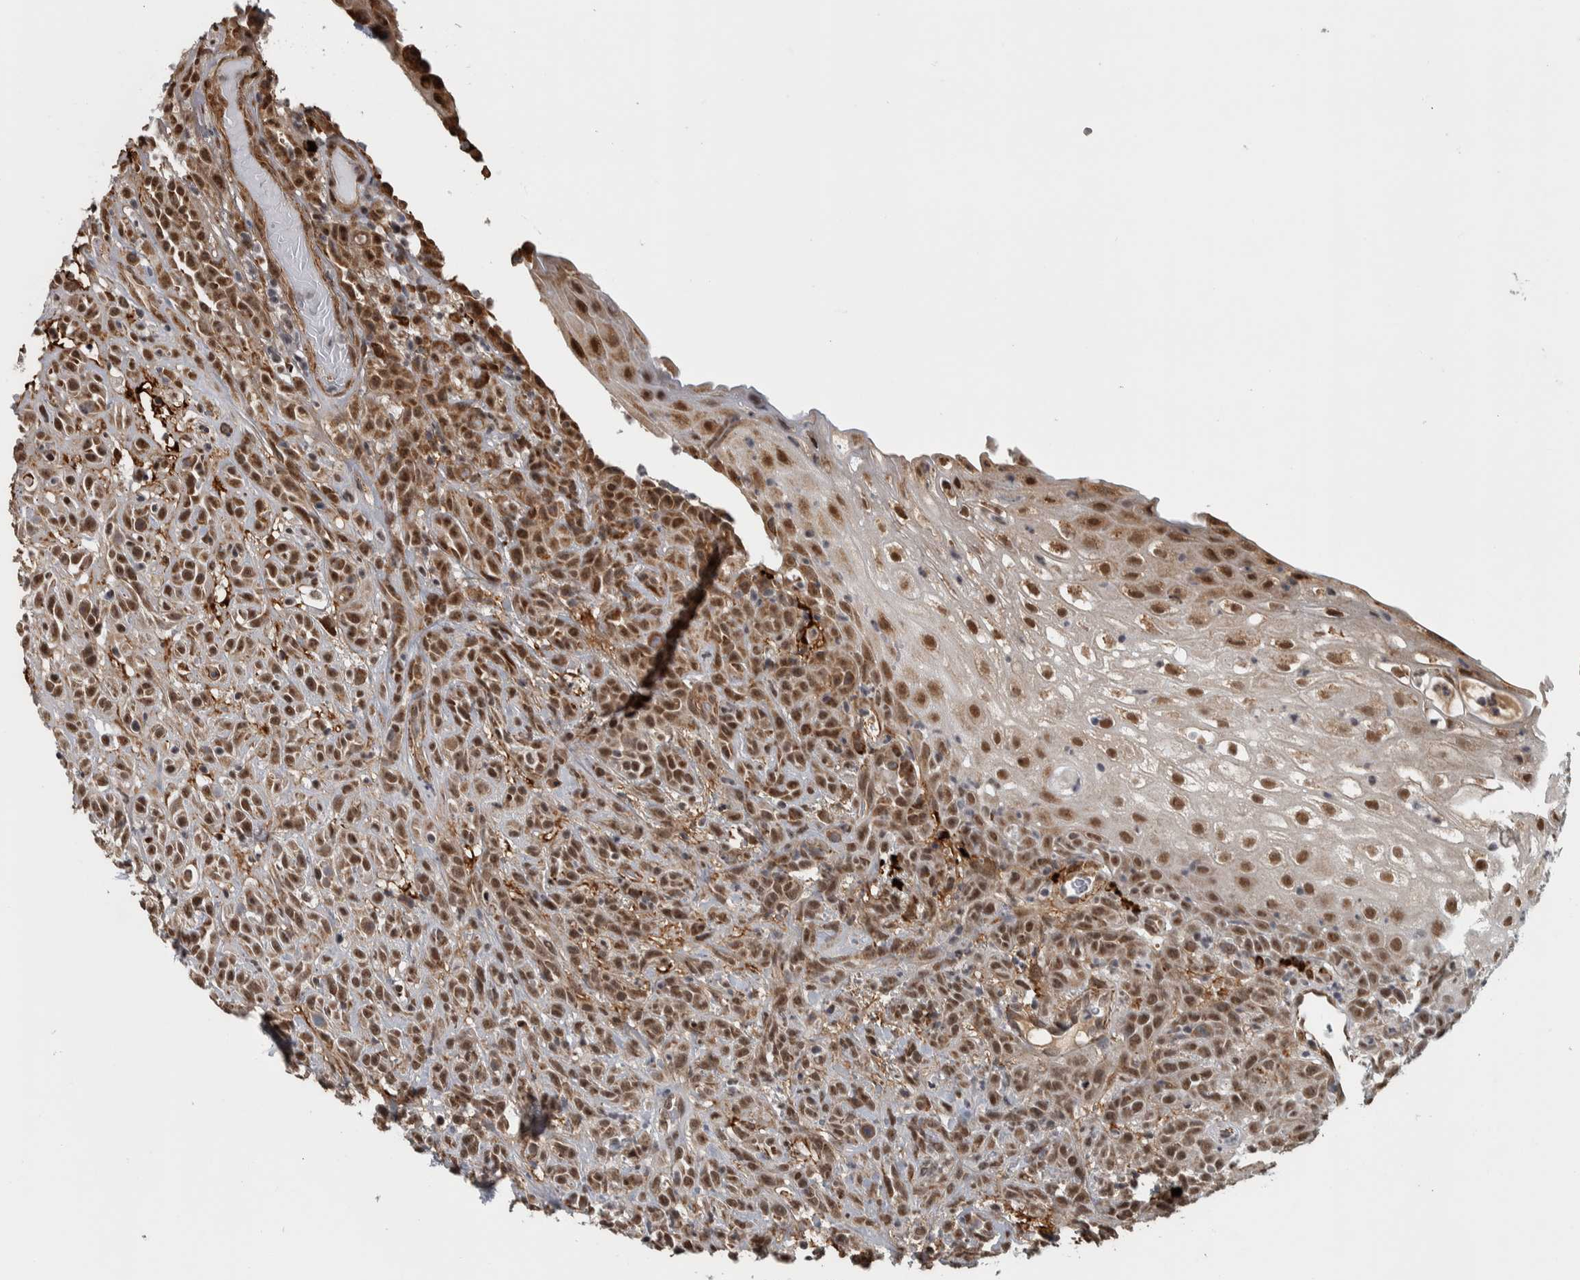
{"staining": {"intensity": "strong", "quantity": ">75%", "location": "nuclear"}, "tissue": "head and neck cancer", "cell_type": "Tumor cells", "image_type": "cancer", "snomed": [{"axis": "morphology", "description": "Normal tissue, NOS"}, {"axis": "morphology", "description": "Squamous cell carcinoma, NOS"}, {"axis": "topography", "description": "Cartilage tissue"}, {"axis": "topography", "description": "Head-Neck"}], "caption": "Tumor cells reveal strong nuclear staining in approximately >75% of cells in head and neck cancer (squamous cell carcinoma).", "gene": "DDX42", "patient": {"sex": "male", "age": 62}}